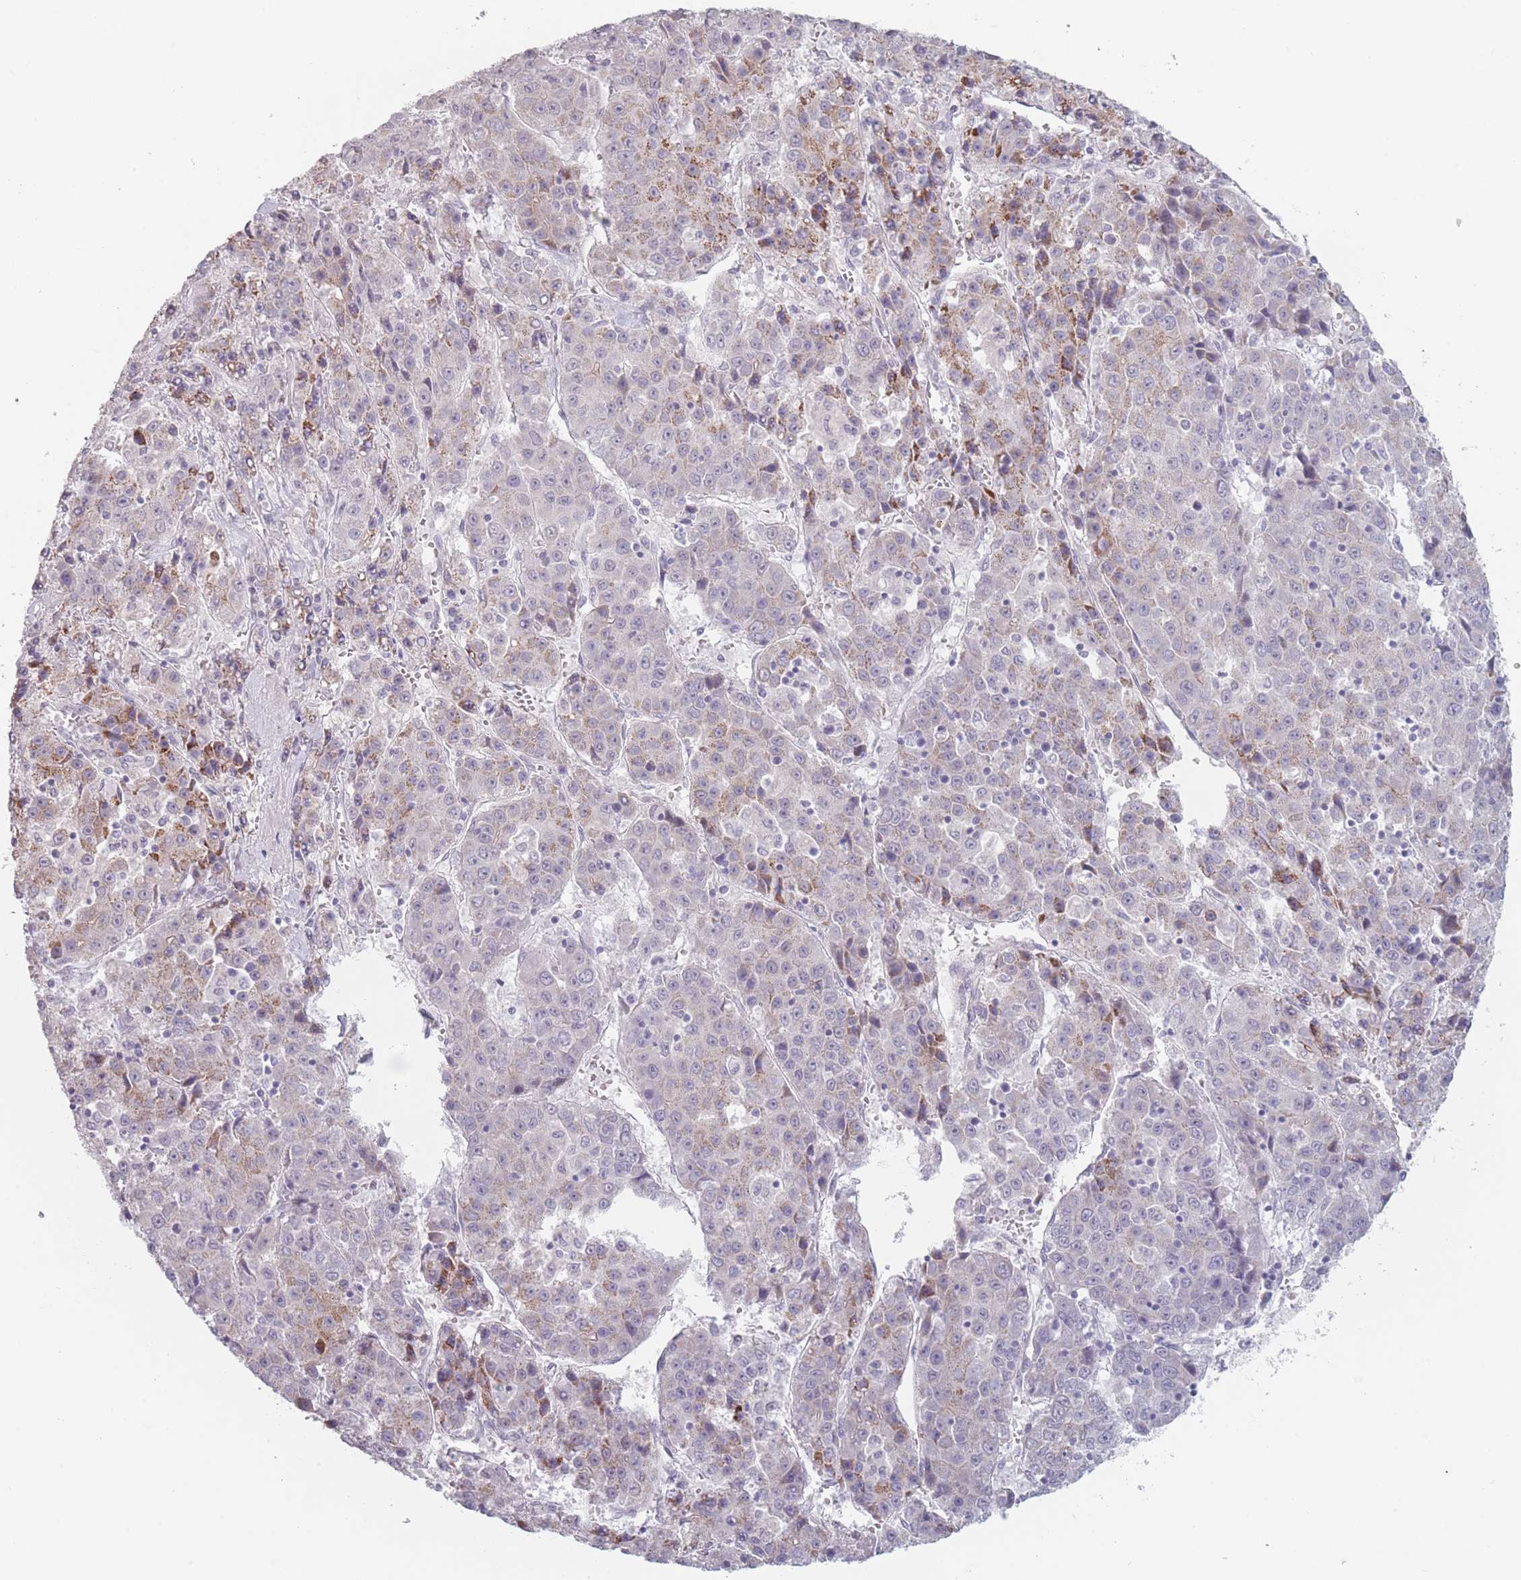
{"staining": {"intensity": "moderate", "quantity": "<25%", "location": "cytoplasmic/membranous"}, "tissue": "liver cancer", "cell_type": "Tumor cells", "image_type": "cancer", "snomed": [{"axis": "morphology", "description": "Carcinoma, Hepatocellular, NOS"}, {"axis": "topography", "description": "Liver"}], "caption": "Immunohistochemical staining of human liver cancer exhibits moderate cytoplasmic/membranous protein positivity in approximately <25% of tumor cells.", "gene": "RASL10B", "patient": {"sex": "female", "age": 53}}